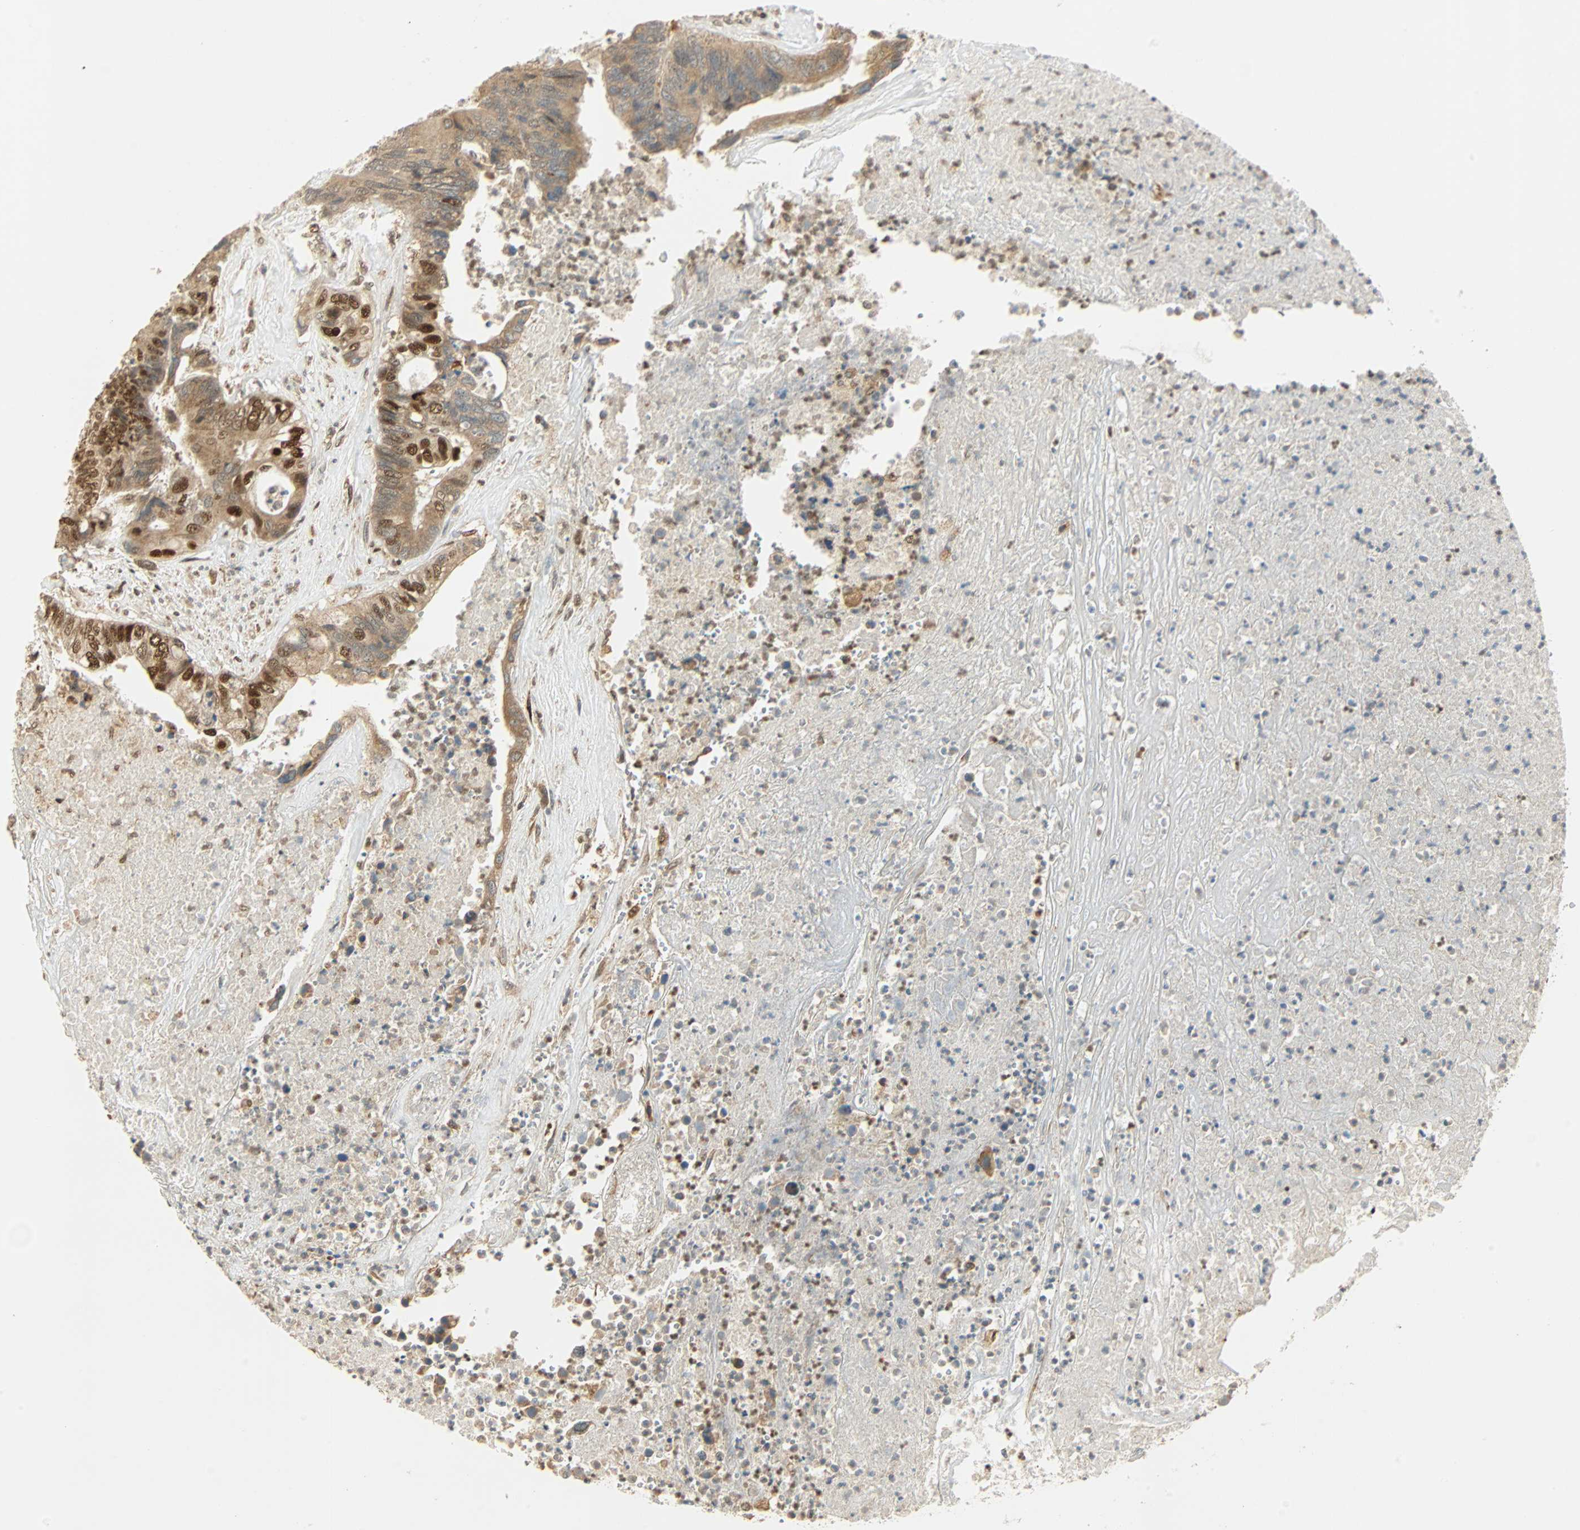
{"staining": {"intensity": "moderate", "quantity": ">75%", "location": "cytoplasmic/membranous"}, "tissue": "colorectal cancer", "cell_type": "Tumor cells", "image_type": "cancer", "snomed": [{"axis": "morphology", "description": "Adenocarcinoma, NOS"}, {"axis": "topography", "description": "Rectum"}], "caption": "Protein analysis of colorectal adenocarcinoma tissue demonstrates moderate cytoplasmic/membranous staining in about >75% of tumor cells.", "gene": "PNPLA6", "patient": {"sex": "male", "age": 55}}